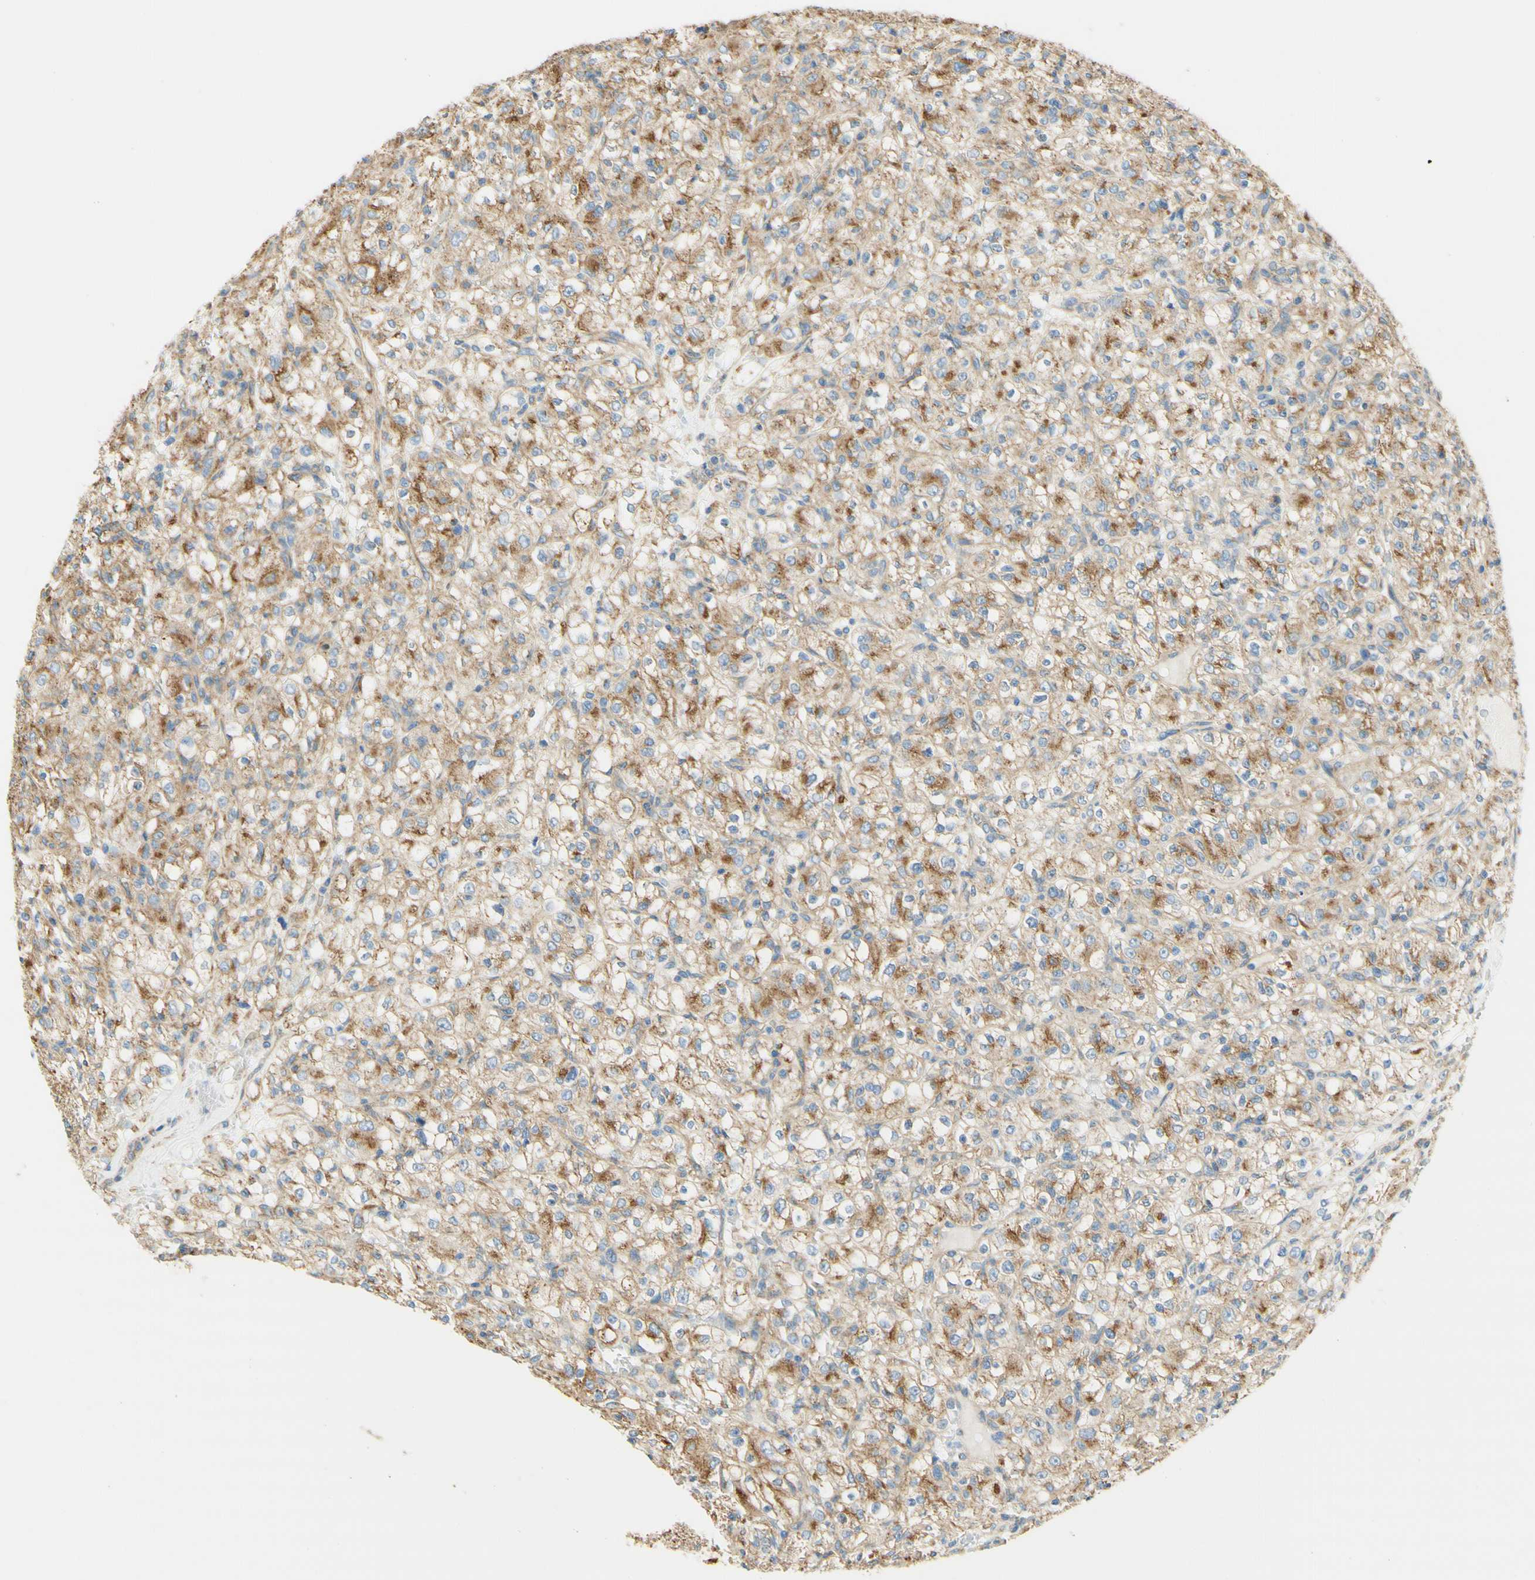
{"staining": {"intensity": "moderate", "quantity": "25%-75%", "location": "cytoplasmic/membranous"}, "tissue": "renal cancer", "cell_type": "Tumor cells", "image_type": "cancer", "snomed": [{"axis": "morphology", "description": "Normal tissue, NOS"}, {"axis": "morphology", "description": "Adenocarcinoma, NOS"}, {"axis": "topography", "description": "Kidney"}], "caption": "Tumor cells show moderate cytoplasmic/membranous staining in approximately 25%-75% of cells in renal adenocarcinoma. Using DAB (3,3'-diaminobenzidine) (brown) and hematoxylin (blue) stains, captured at high magnification using brightfield microscopy.", "gene": "CLTC", "patient": {"sex": "female", "age": 72}}